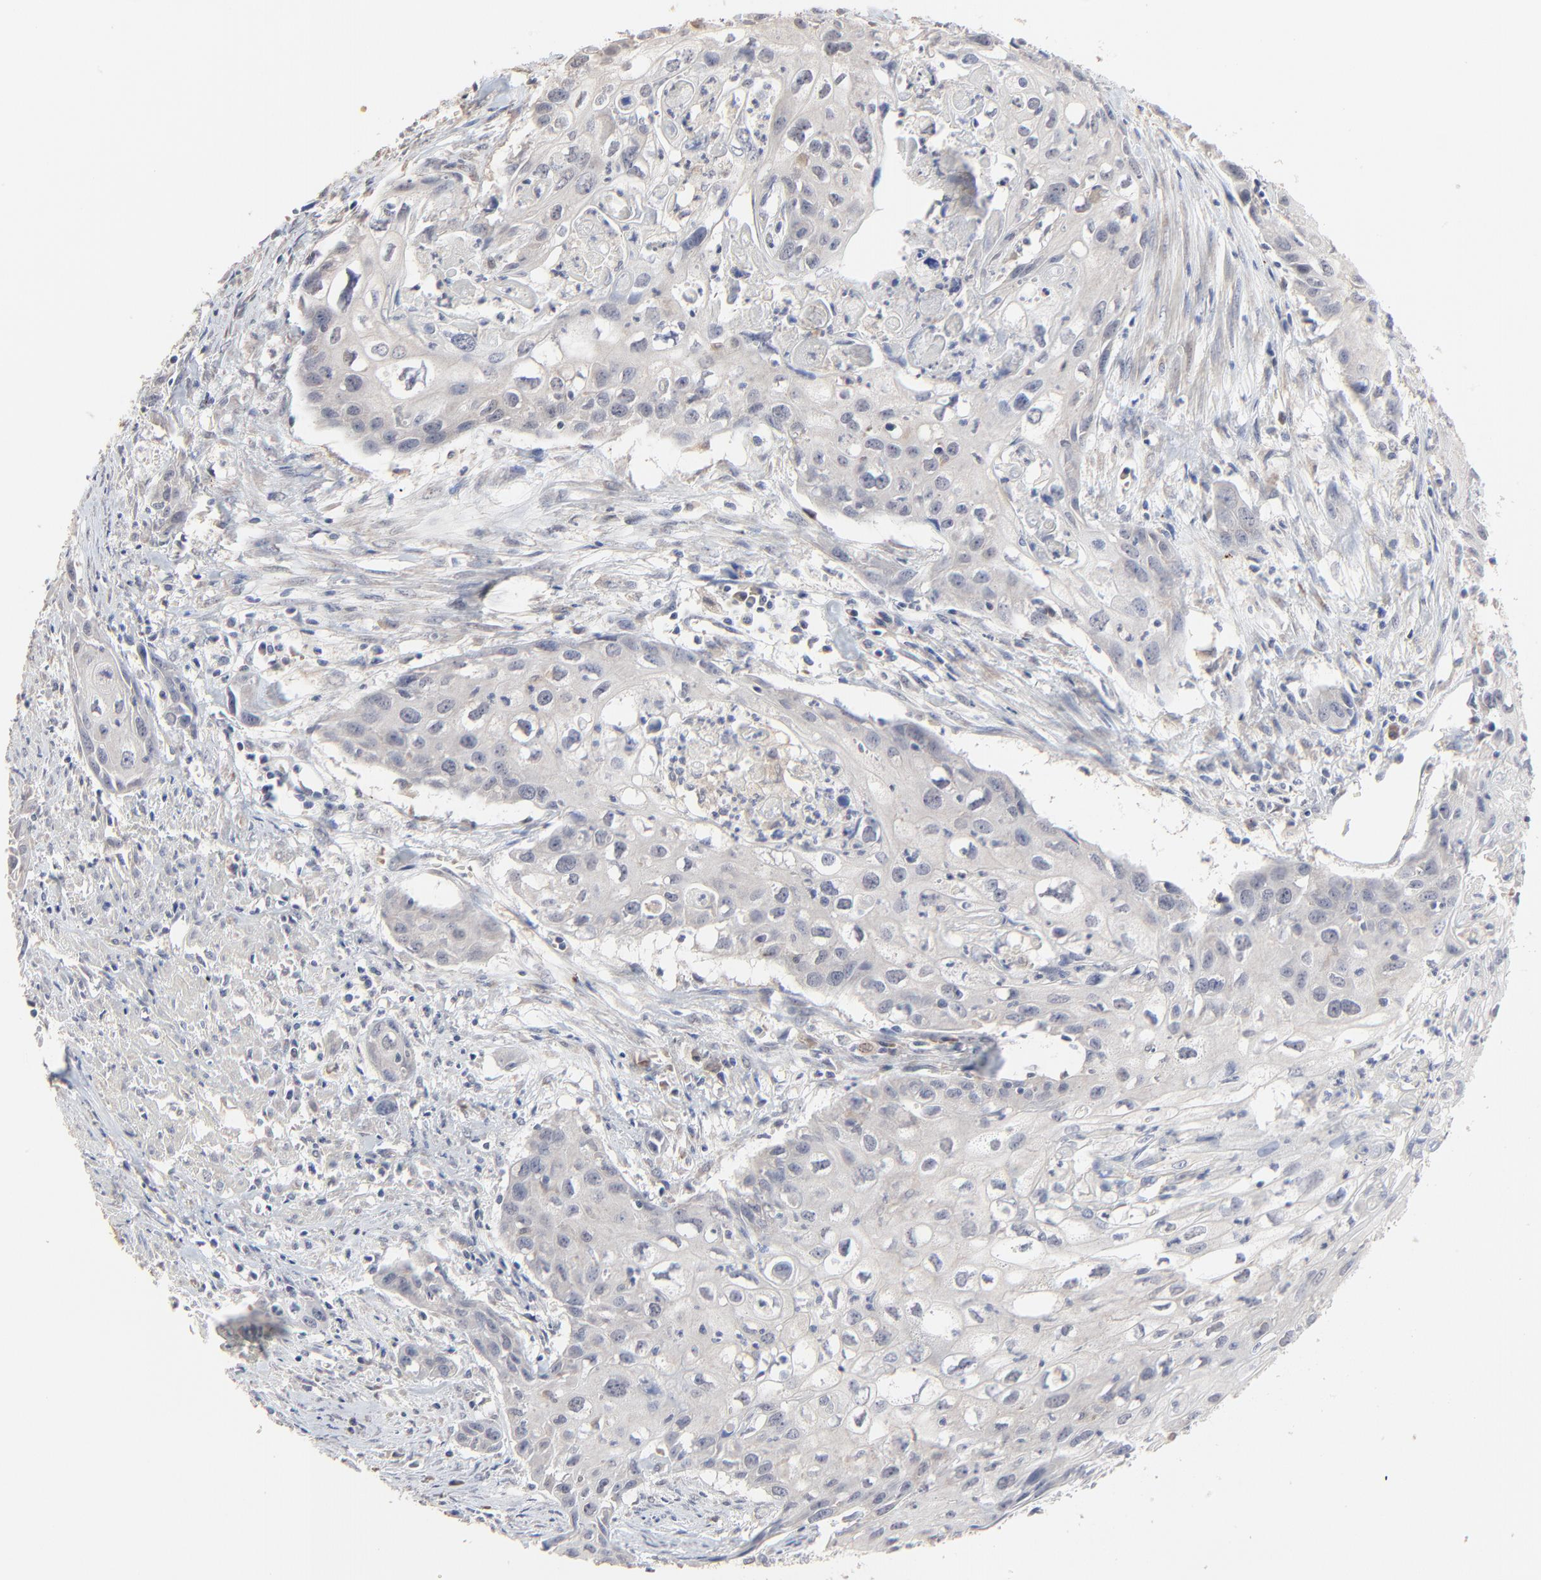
{"staining": {"intensity": "negative", "quantity": "none", "location": "none"}, "tissue": "urothelial cancer", "cell_type": "Tumor cells", "image_type": "cancer", "snomed": [{"axis": "morphology", "description": "Urothelial carcinoma, High grade"}, {"axis": "topography", "description": "Urinary bladder"}], "caption": "A micrograph of human urothelial carcinoma (high-grade) is negative for staining in tumor cells.", "gene": "FANCB", "patient": {"sex": "male", "age": 54}}